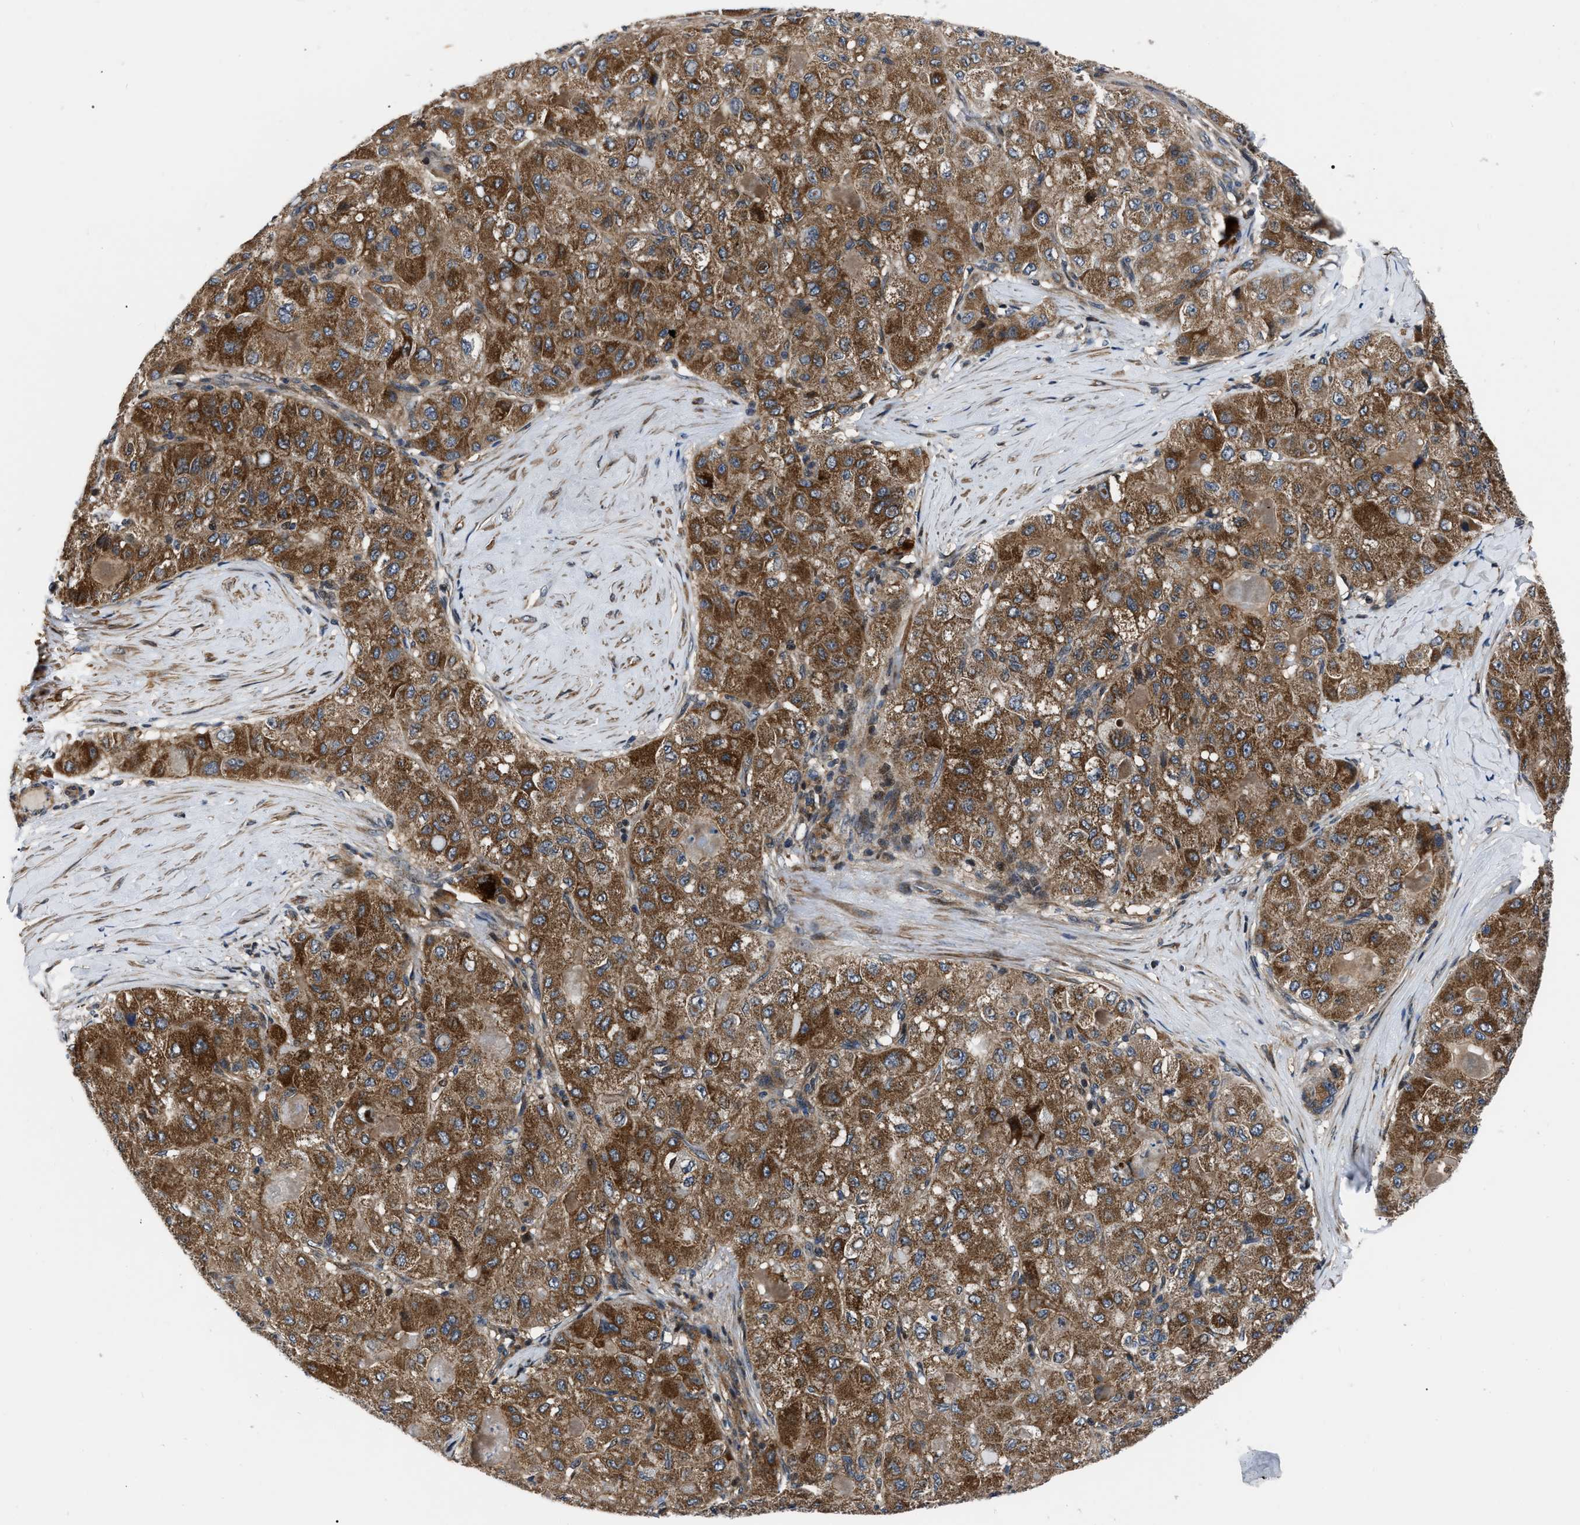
{"staining": {"intensity": "moderate", "quantity": ">75%", "location": "cytoplasmic/membranous"}, "tissue": "liver cancer", "cell_type": "Tumor cells", "image_type": "cancer", "snomed": [{"axis": "morphology", "description": "Carcinoma, Hepatocellular, NOS"}, {"axis": "topography", "description": "Liver"}], "caption": "Moderate cytoplasmic/membranous positivity is appreciated in approximately >75% of tumor cells in hepatocellular carcinoma (liver).", "gene": "PPWD1", "patient": {"sex": "male", "age": 80}}